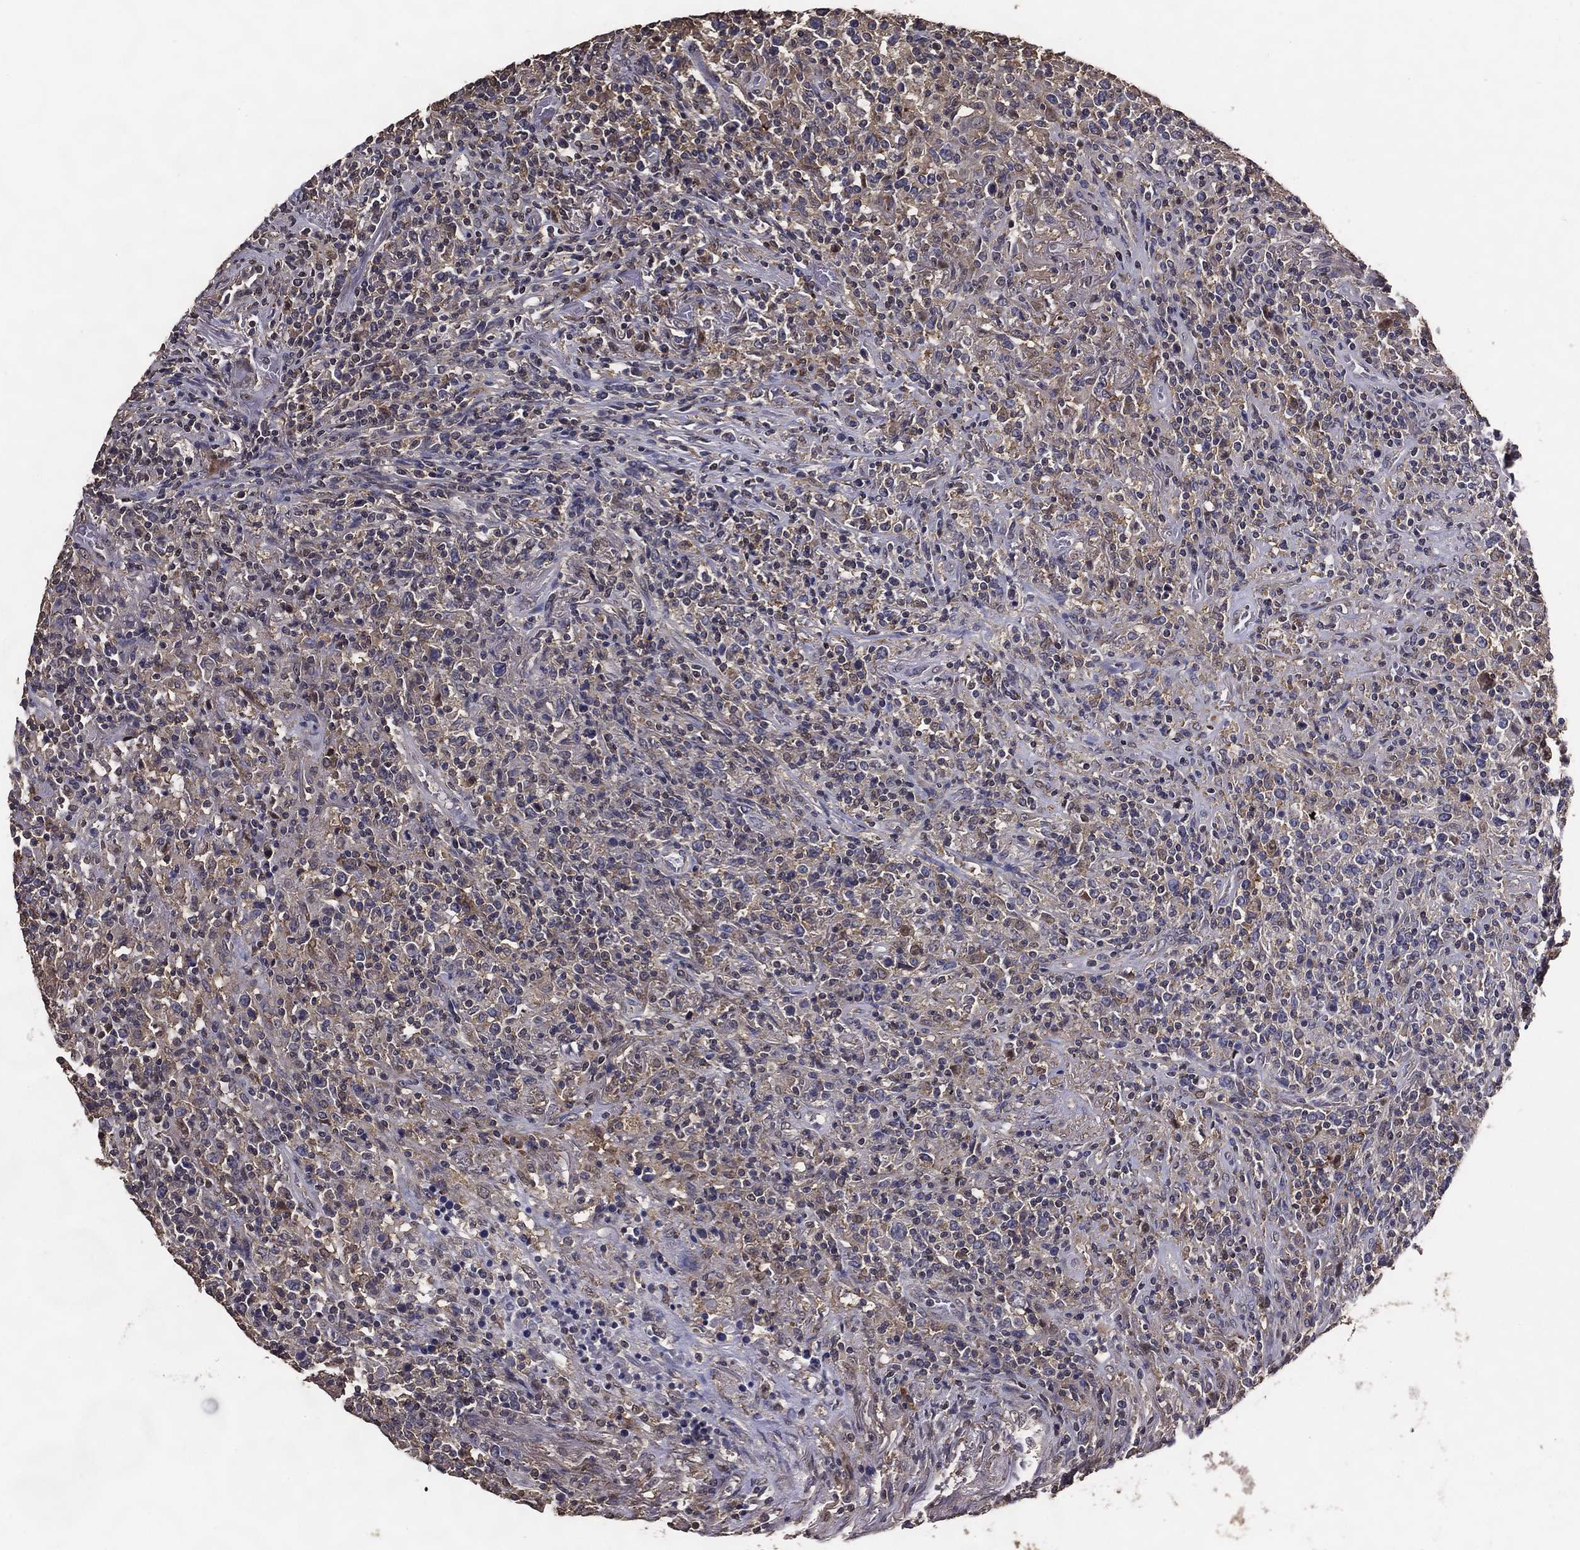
{"staining": {"intensity": "negative", "quantity": "none", "location": "none"}, "tissue": "lymphoma", "cell_type": "Tumor cells", "image_type": "cancer", "snomed": [{"axis": "morphology", "description": "Malignant lymphoma, non-Hodgkin's type, High grade"}, {"axis": "topography", "description": "Lung"}], "caption": "Histopathology image shows no protein expression in tumor cells of high-grade malignant lymphoma, non-Hodgkin's type tissue.", "gene": "GPR183", "patient": {"sex": "male", "age": 79}}